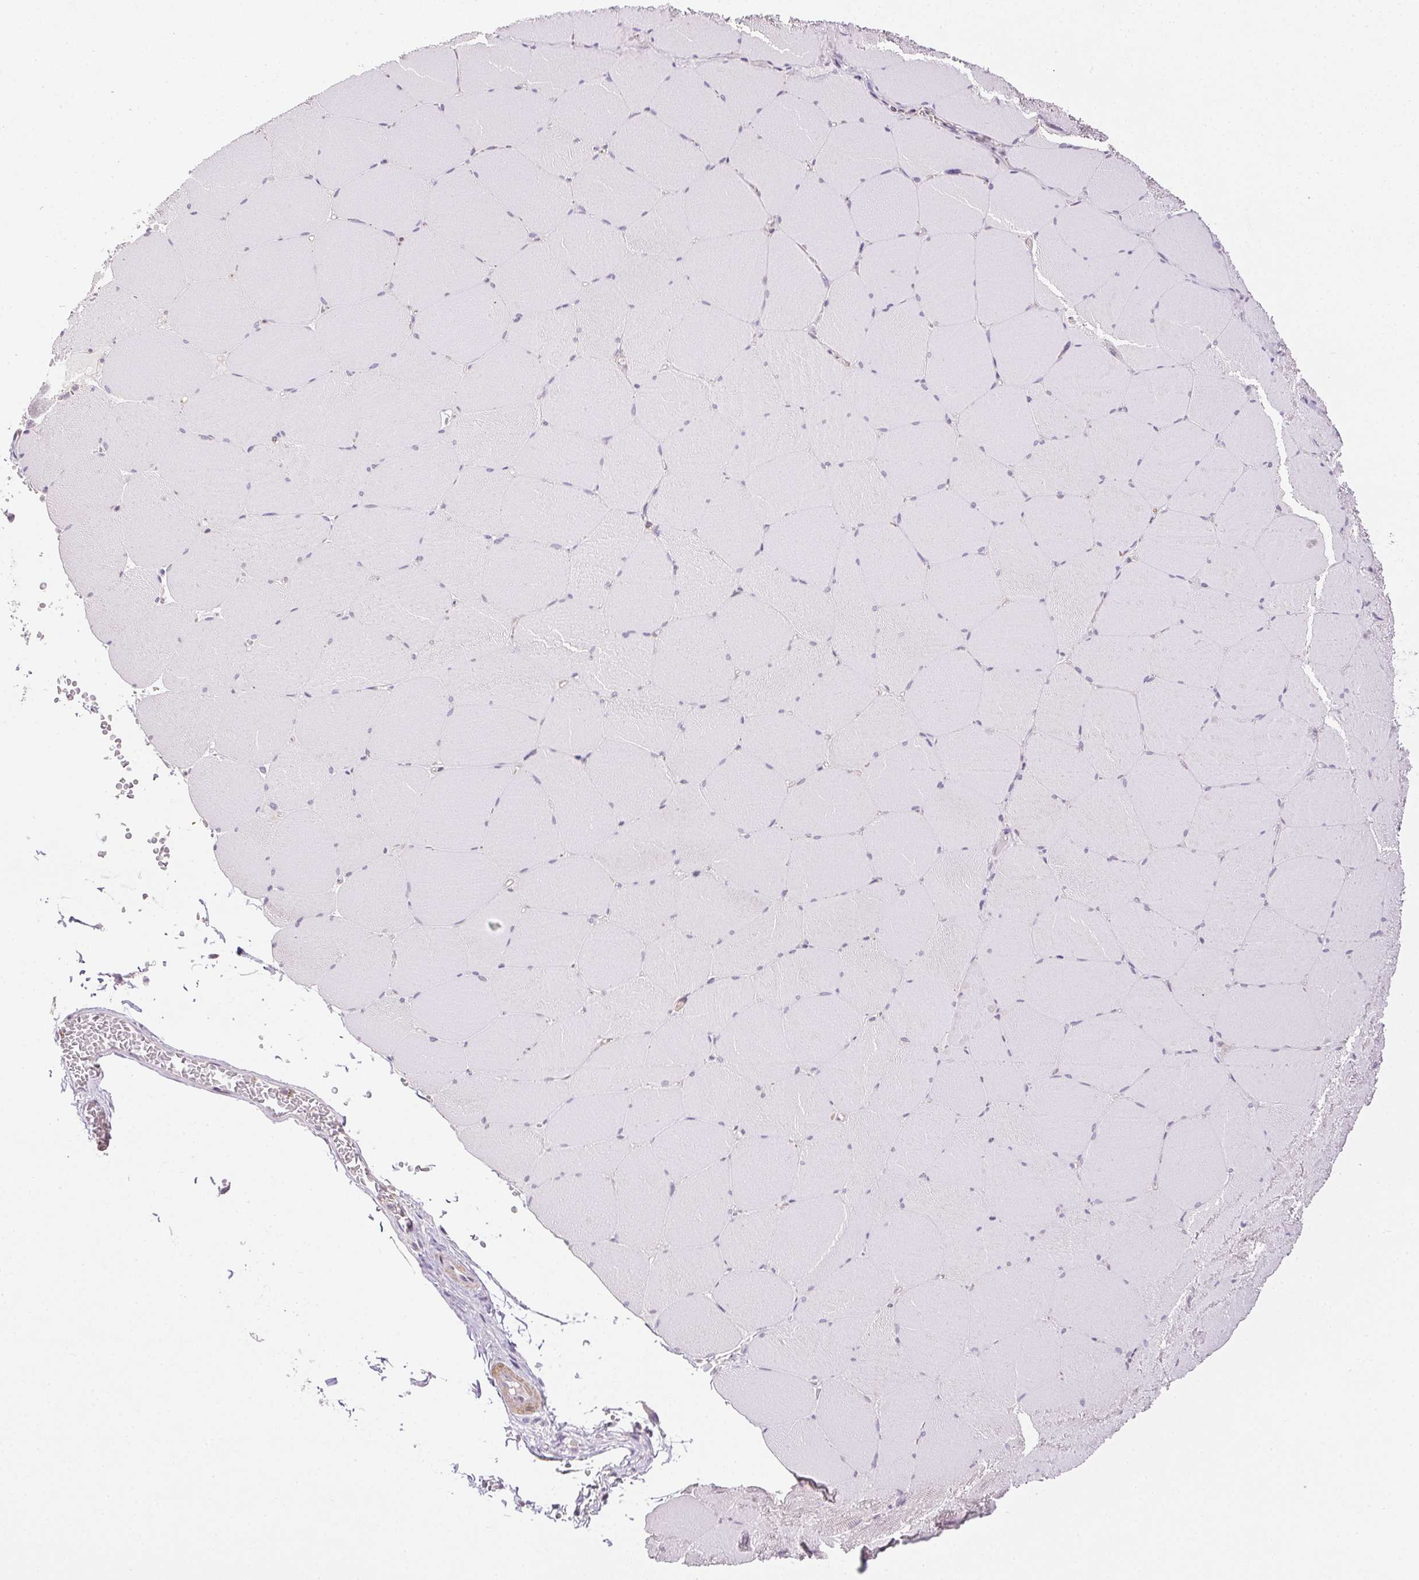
{"staining": {"intensity": "negative", "quantity": "none", "location": "none"}, "tissue": "skeletal muscle", "cell_type": "Myocytes", "image_type": "normal", "snomed": [{"axis": "morphology", "description": "Normal tissue, NOS"}, {"axis": "topography", "description": "Skeletal muscle"}, {"axis": "topography", "description": "Head-Neck"}], "caption": "The histopathology image displays no significant positivity in myocytes of skeletal muscle. The staining was performed using DAB to visualize the protein expression in brown, while the nuclei were stained in blue with hematoxylin (Magnification: 20x).", "gene": "PRL", "patient": {"sex": "male", "age": 66}}